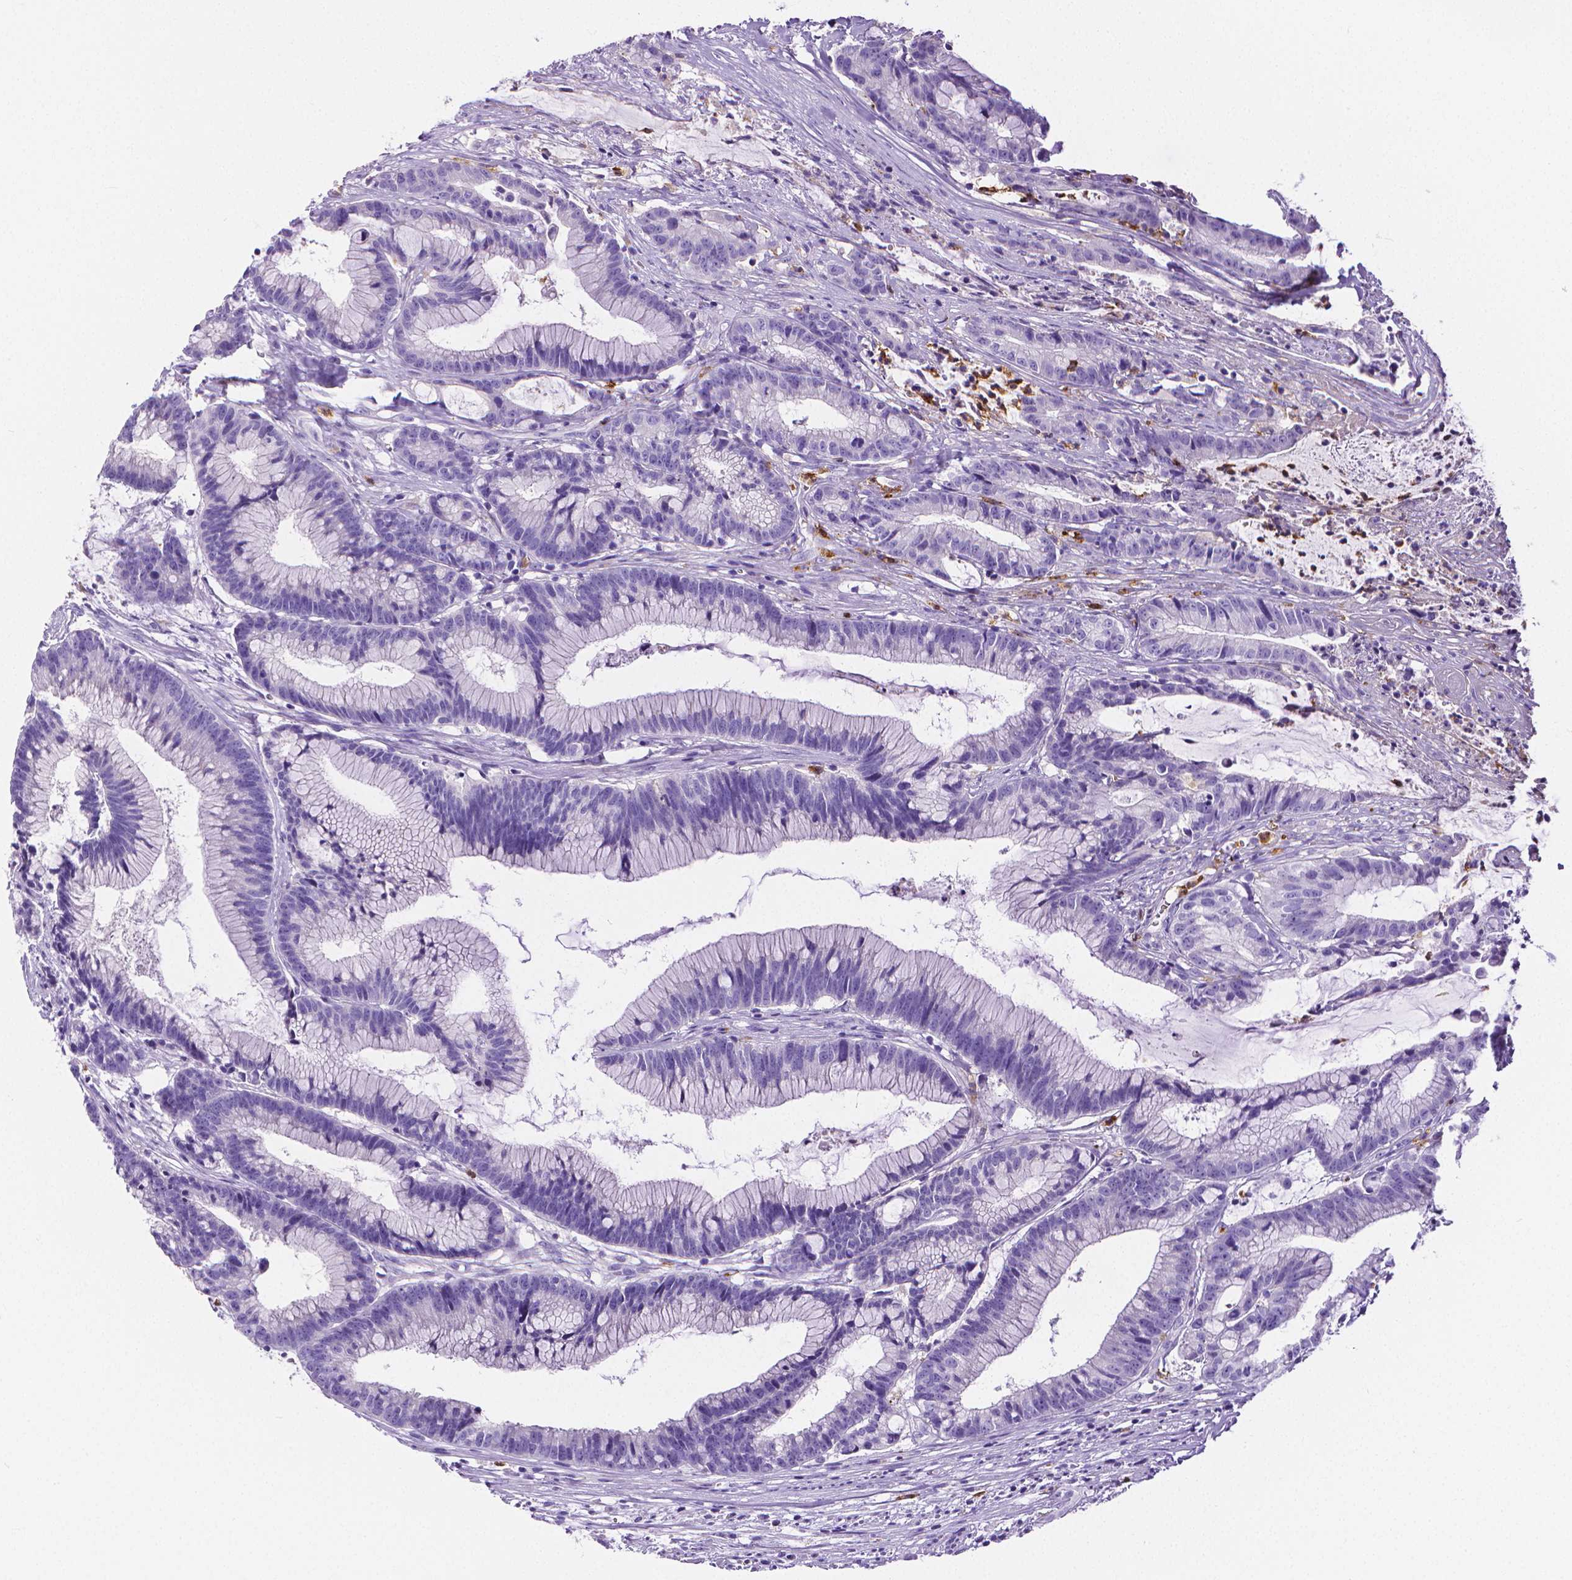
{"staining": {"intensity": "negative", "quantity": "none", "location": "none"}, "tissue": "colorectal cancer", "cell_type": "Tumor cells", "image_type": "cancer", "snomed": [{"axis": "morphology", "description": "Adenocarcinoma, NOS"}, {"axis": "topography", "description": "Colon"}], "caption": "Colorectal cancer was stained to show a protein in brown. There is no significant positivity in tumor cells.", "gene": "MMP9", "patient": {"sex": "female", "age": 78}}